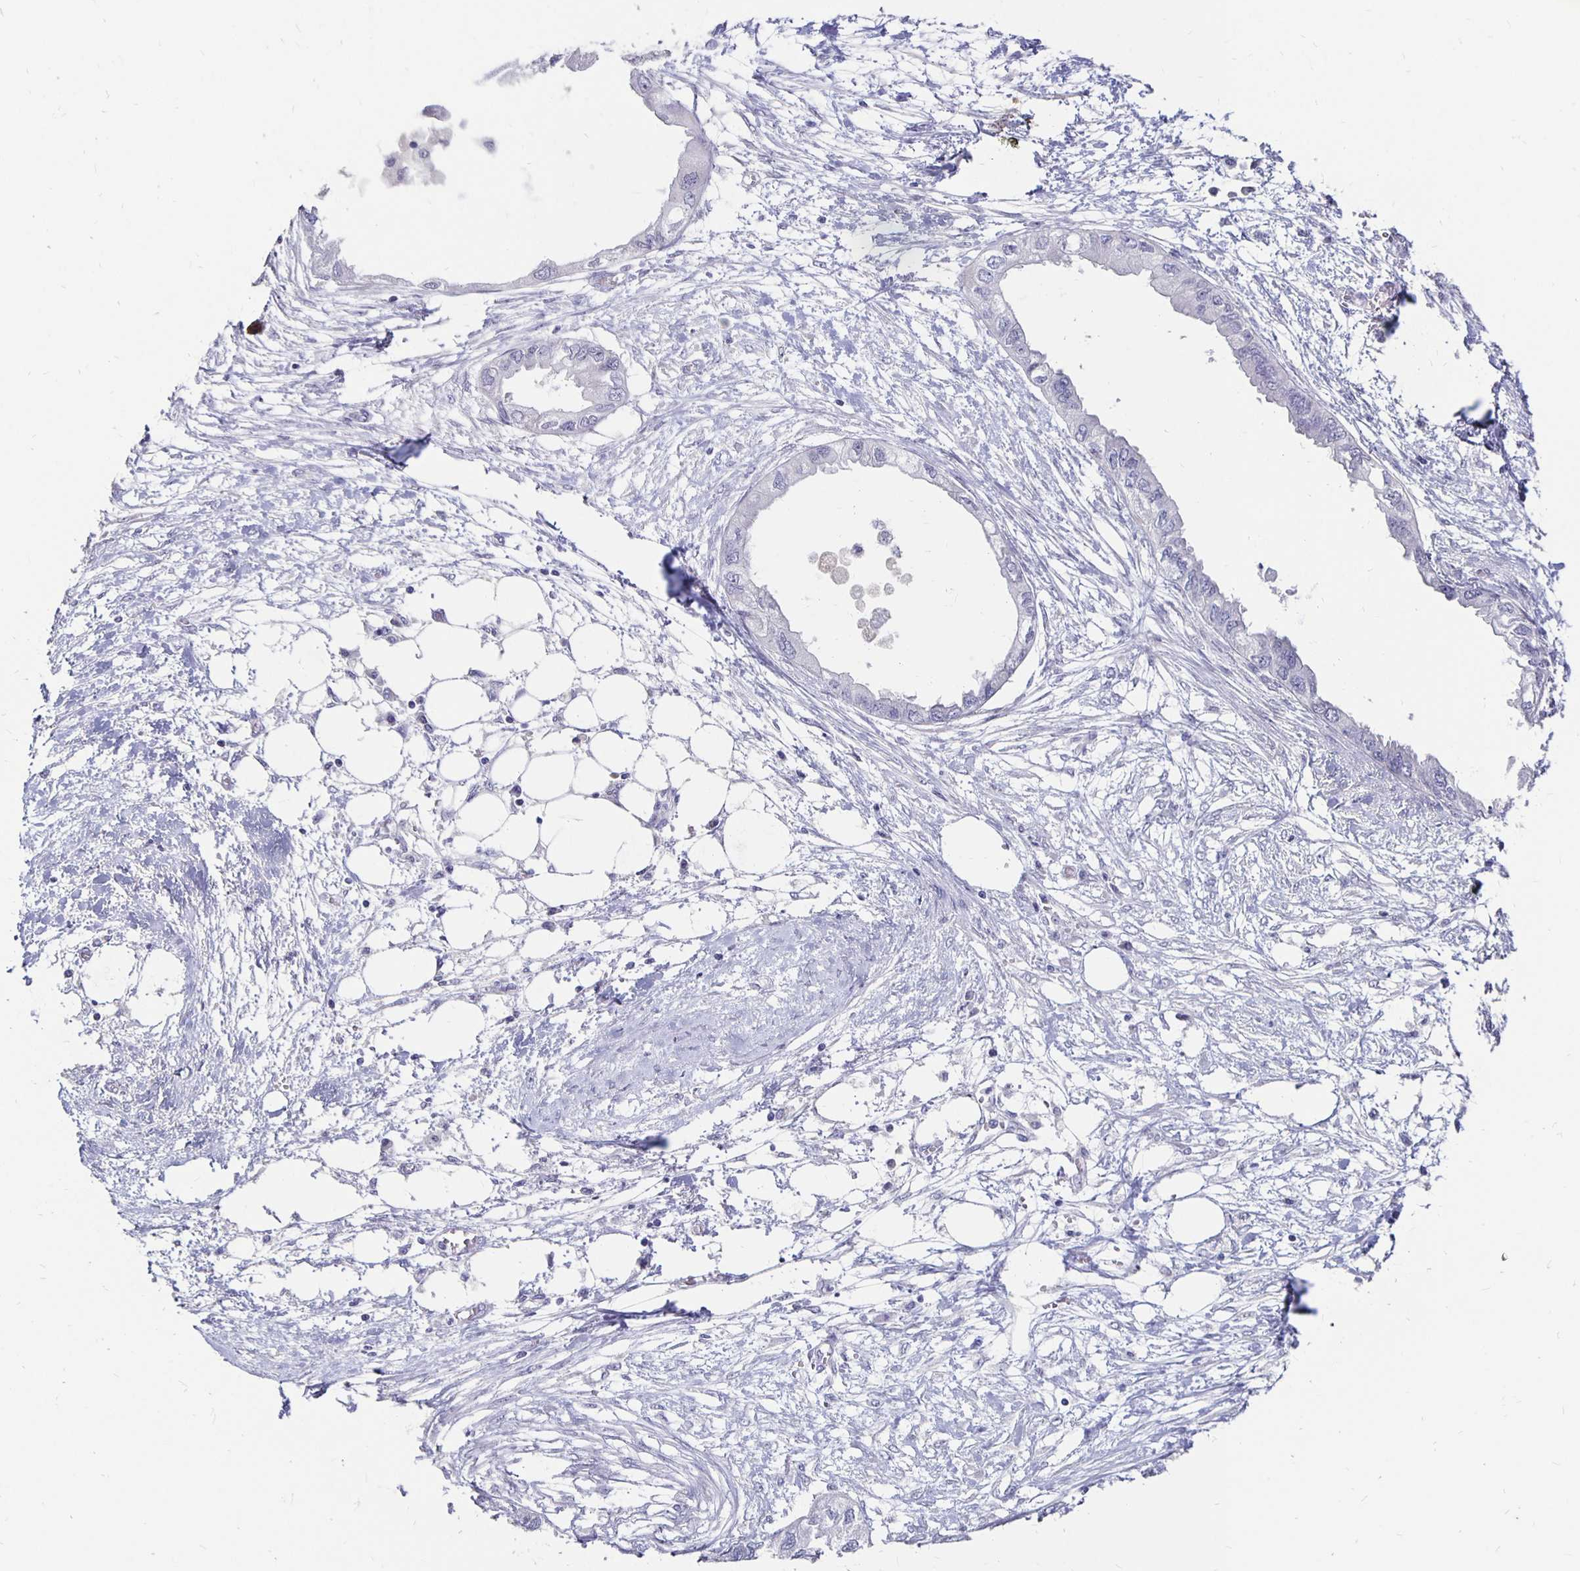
{"staining": {"intensity": "negative", "quantity": "none", "location": "none"}, "tissue": "endometrial cancer", "cell_type": "Tumor cells", "image_type": "cancer", "snomed": [{"axis": "morphology", "description": "Adenocarcinoma, NOS"}, {"axis": "morphology", "description": "Adenocarcinoma, metastatic, NOS"}, {"axis": "topography", "description": "Adipose tissue"}, {"axis": "topography", "description": "Endometrium"}], "caption": "High power microscopy photomicrograph of an immunohistochemistry (IHC) photomicrograph of endometrial cancer, revealing no significant positivity in tumor cells.", "gene": "ATOSB", "patient": {"sex": "female", "age": 67}}